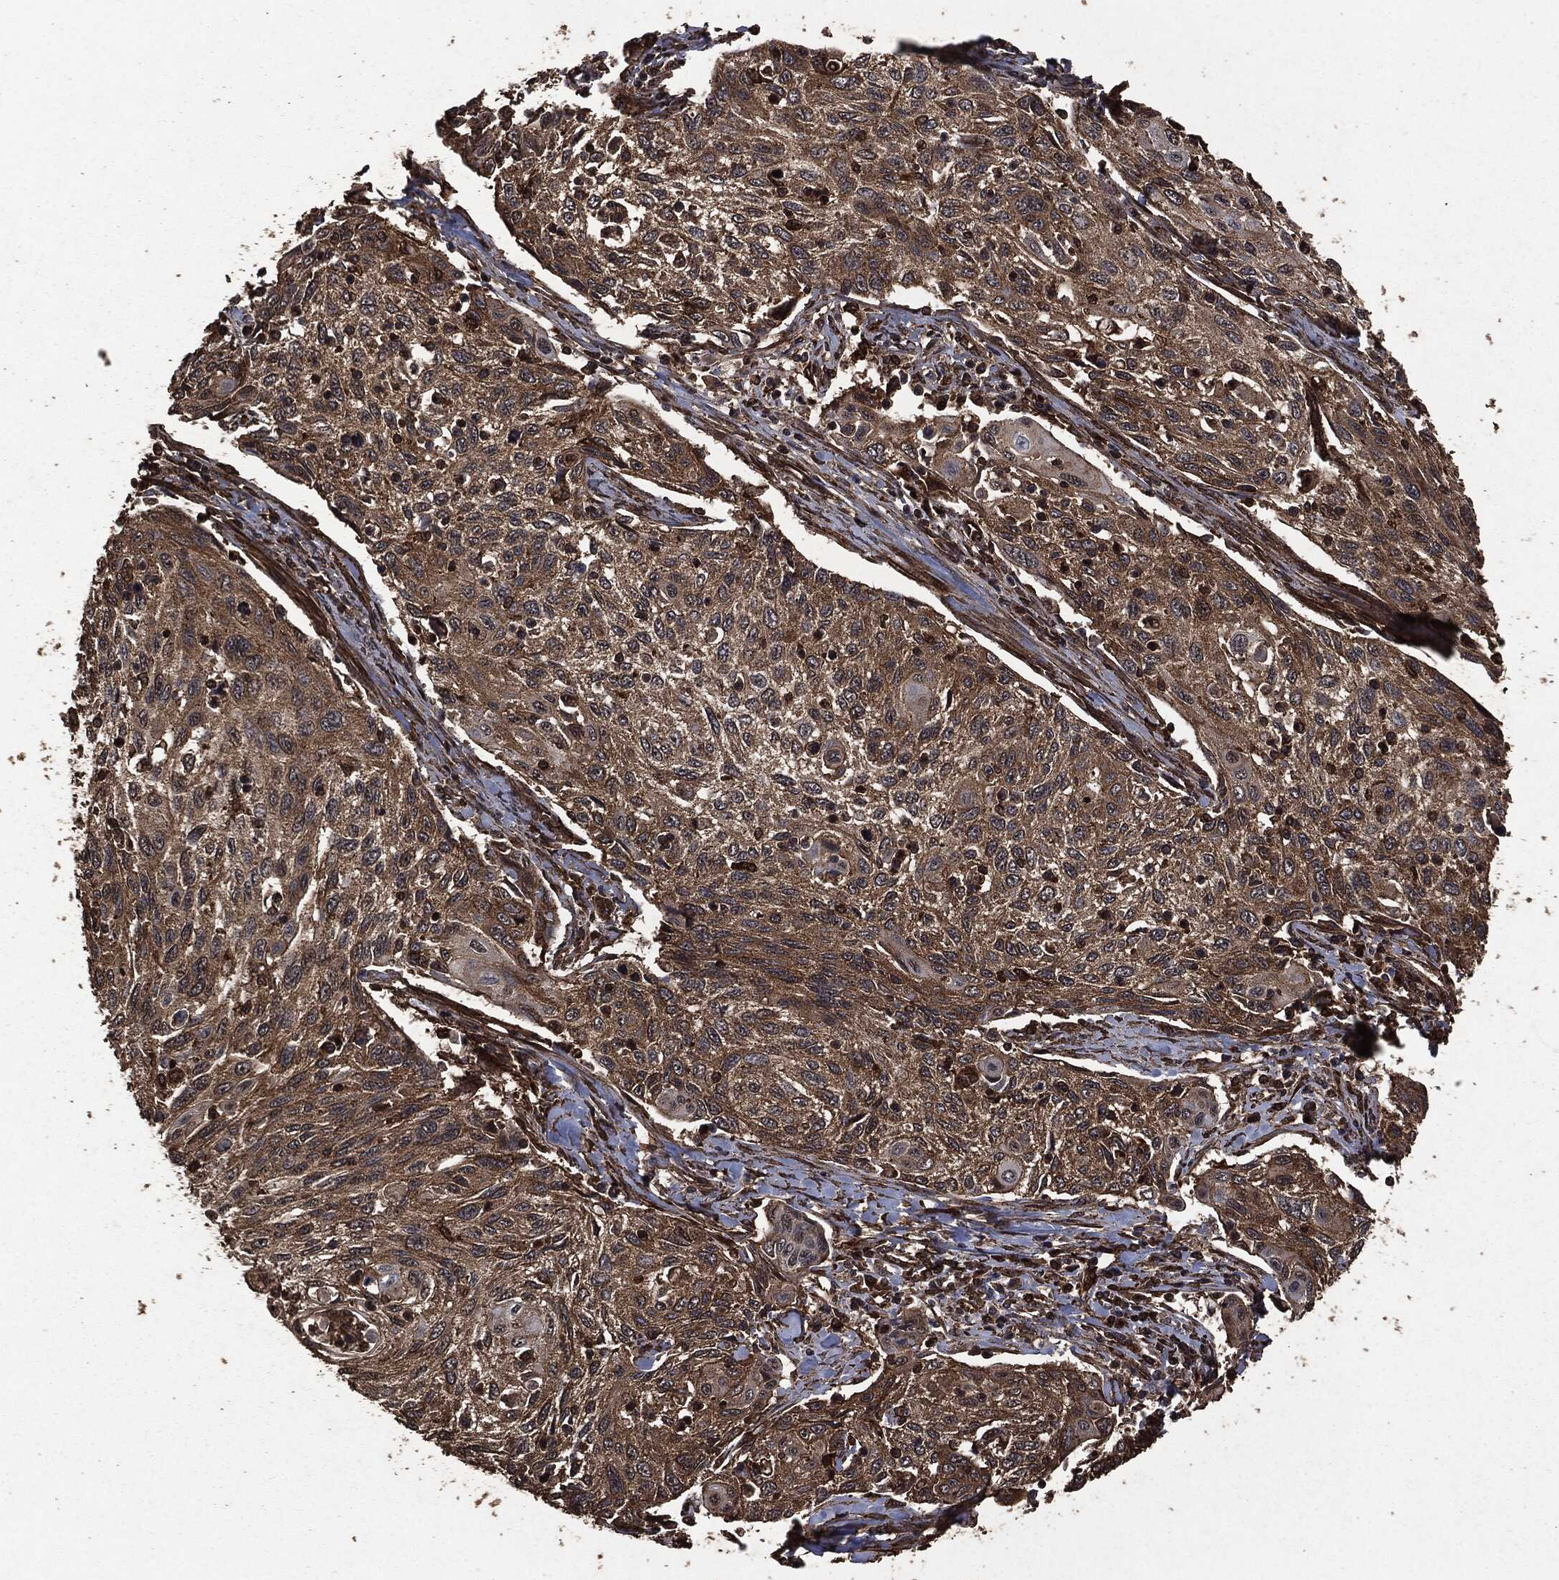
{"staining": {"intensity": "moderate", "quantity": "25%-75%", "location": "cytoplasmic/membranous"}, "tissue": "cervical cancer", "cell_type": "Tumor cells", "image_type": "cancer", "snomed": [{"axis": "morphology", "description": "Squamous cell carcinoma, NOS"}, {"axis": "topography", "description": "Cervix"}], "caption": "A histopathology image of human cervical cancer (squamous cell carcinoma) stained for a protein displays moderate cytoplasmic/membranous brown staining in tumor cells. The staining is performed using DAB brown chromogen to label protein expression. The nuclei are counter-stained blue using hematoxylin.", "gene": "HRAS", "patient": {"sex": "female", "age": 70}}